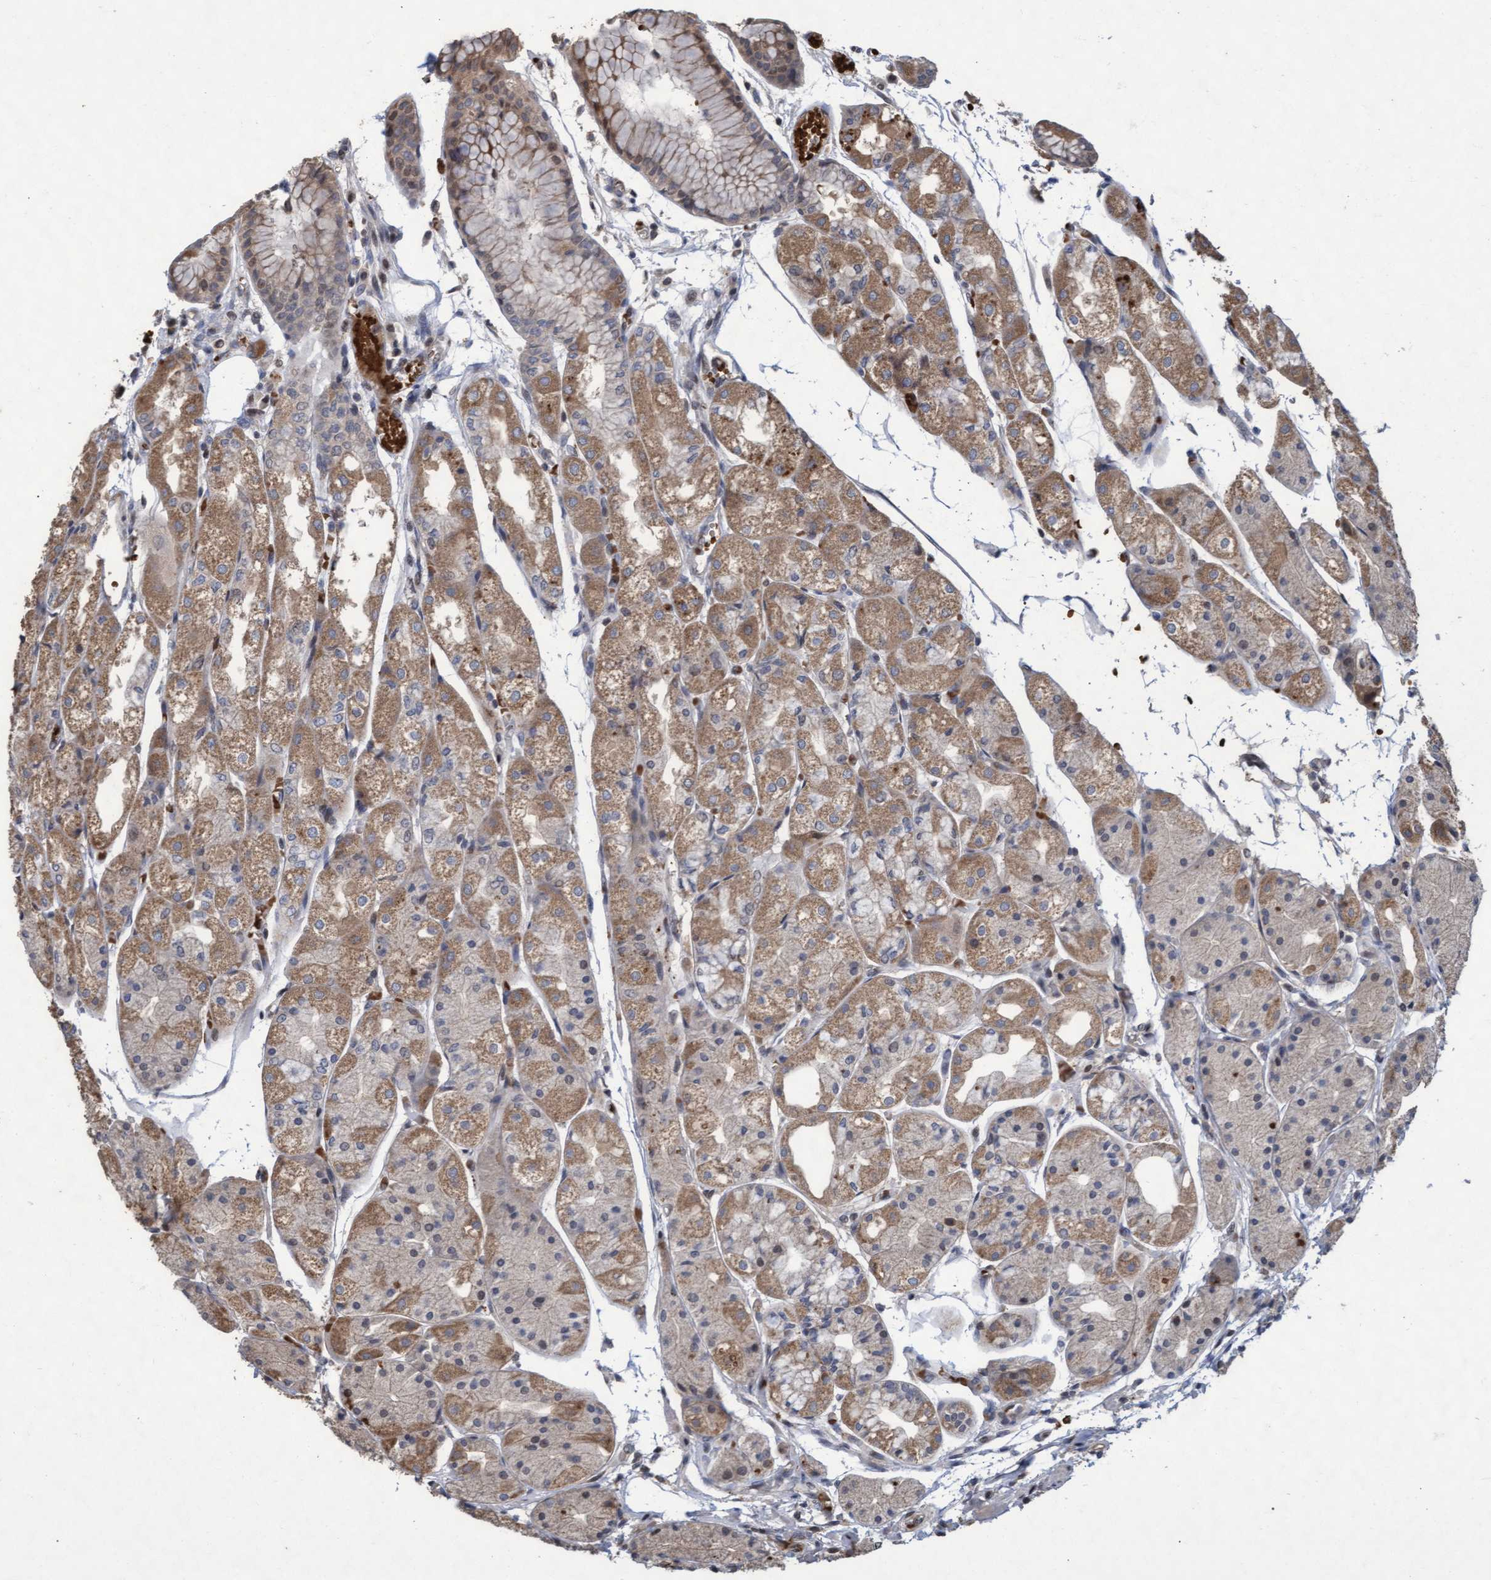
{"staining": {"intensity": "moderate", "quantity": ">75%", "location": "cytoplasmic/membranous"}, "tissue": "stomach", "cell_type": "Glandular cells", "image_type": "normal", "snomed": [{"axis": "morphology", "description": "Normal tissue, NOS"}, {"axis": "topography", "description": "Stomach, upper"}], "caption": "Glandular cells reveal medium levels of moderate cytoplasmic/membranous staining in about >75% of cells in unremarkable stomach.", "gene": "KCNC2", "patient": {"sex": "male", "age": 72}}